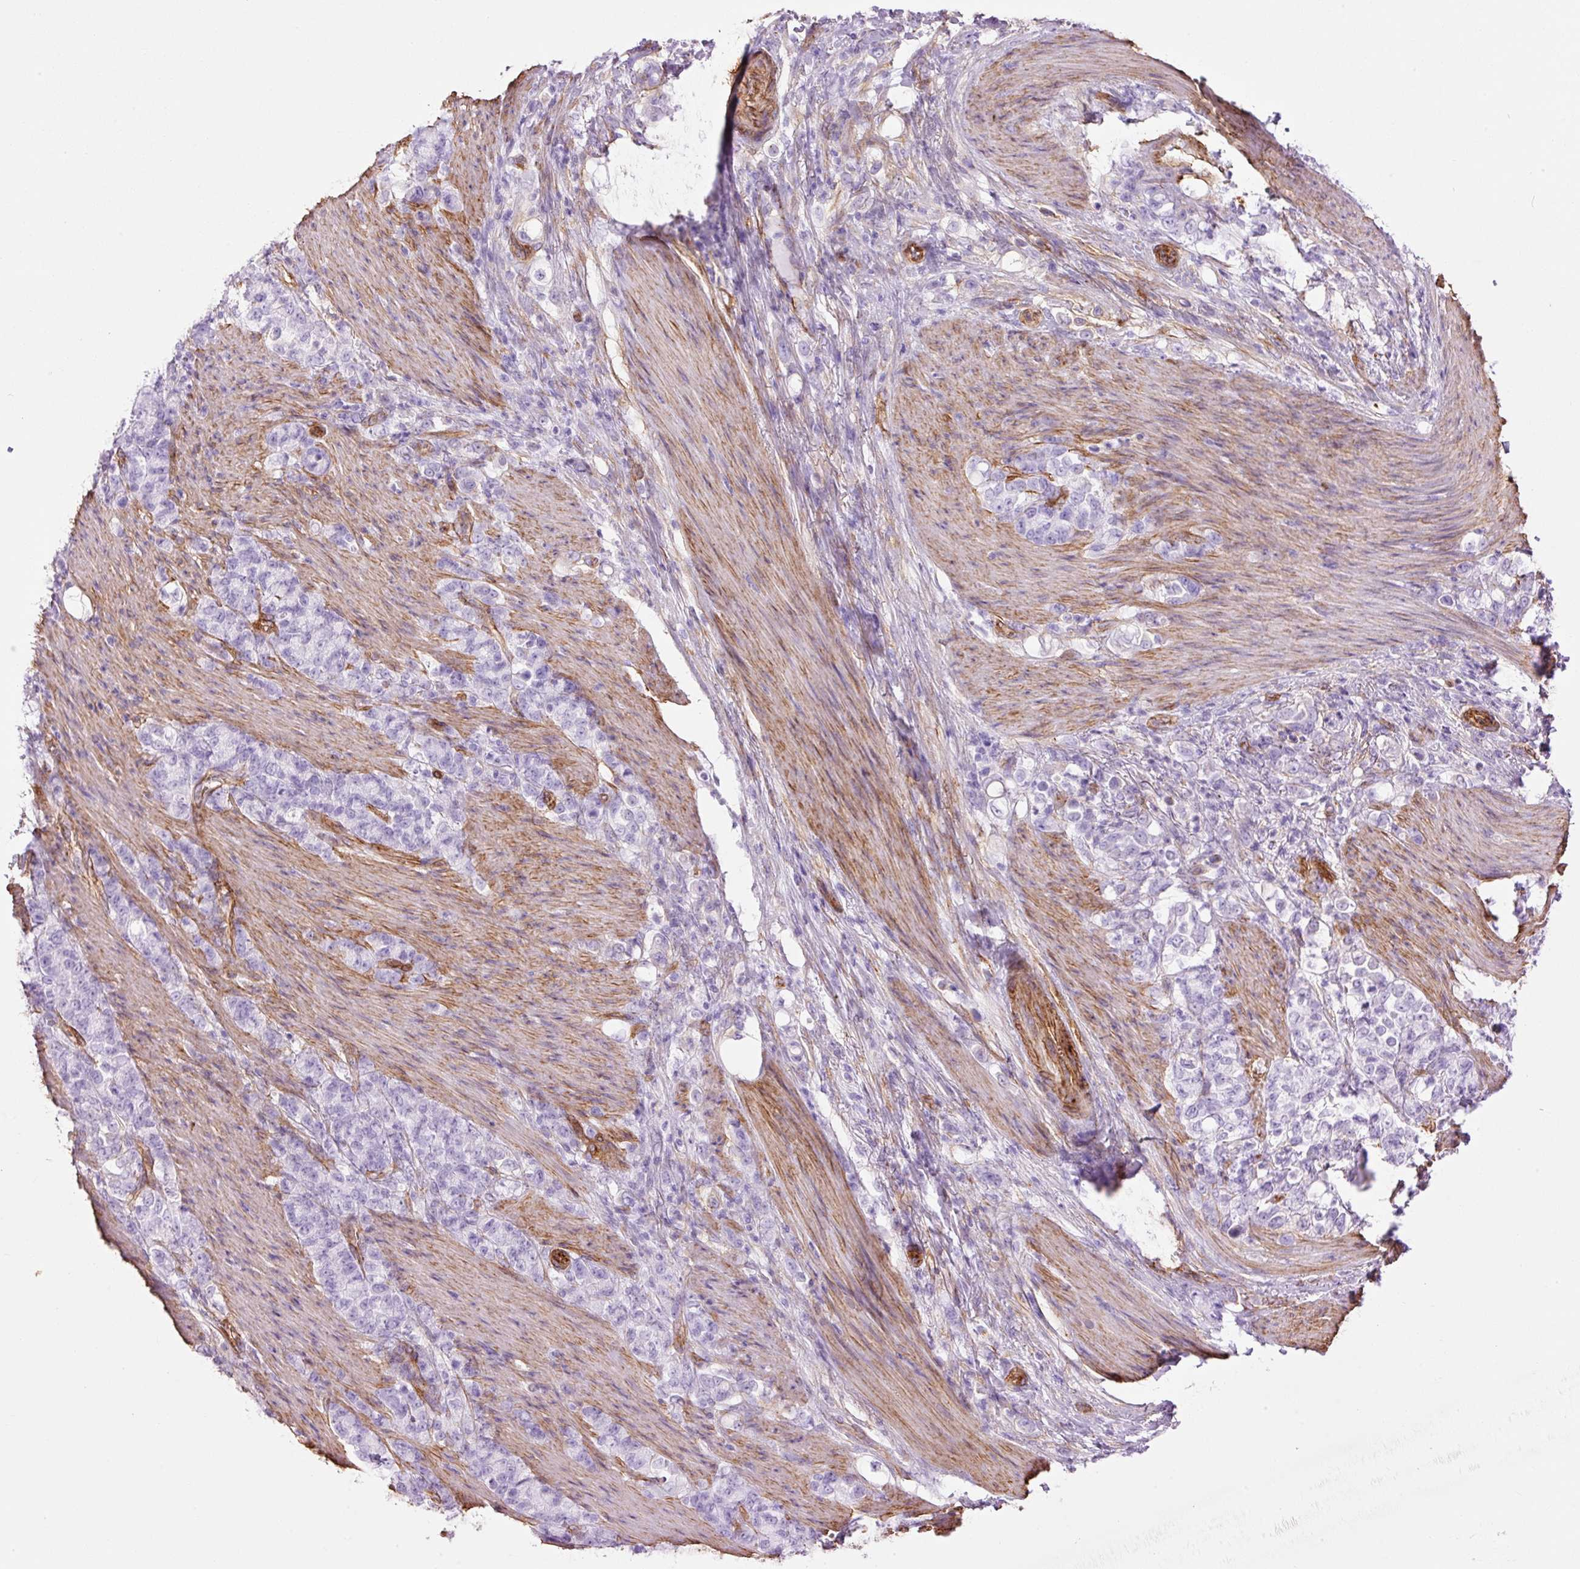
{"staining": {"intensity": "negative", "quantity": "none", "location": "none"}, "tissue": "stomach cancer", "cell_type": "Tumor cells", "image_type": "cancer", "snomed": [{"axis": "morphology", "description": "Adenocarcinoma, NOS"}, {"axis": "topography", "description": "Stomach"}], "caption": "There is no significant expression in tumor cells of adenocarcinoma (stomach).", "gene": "CAV1", "patient": {"sex": "female", "age": 79}}